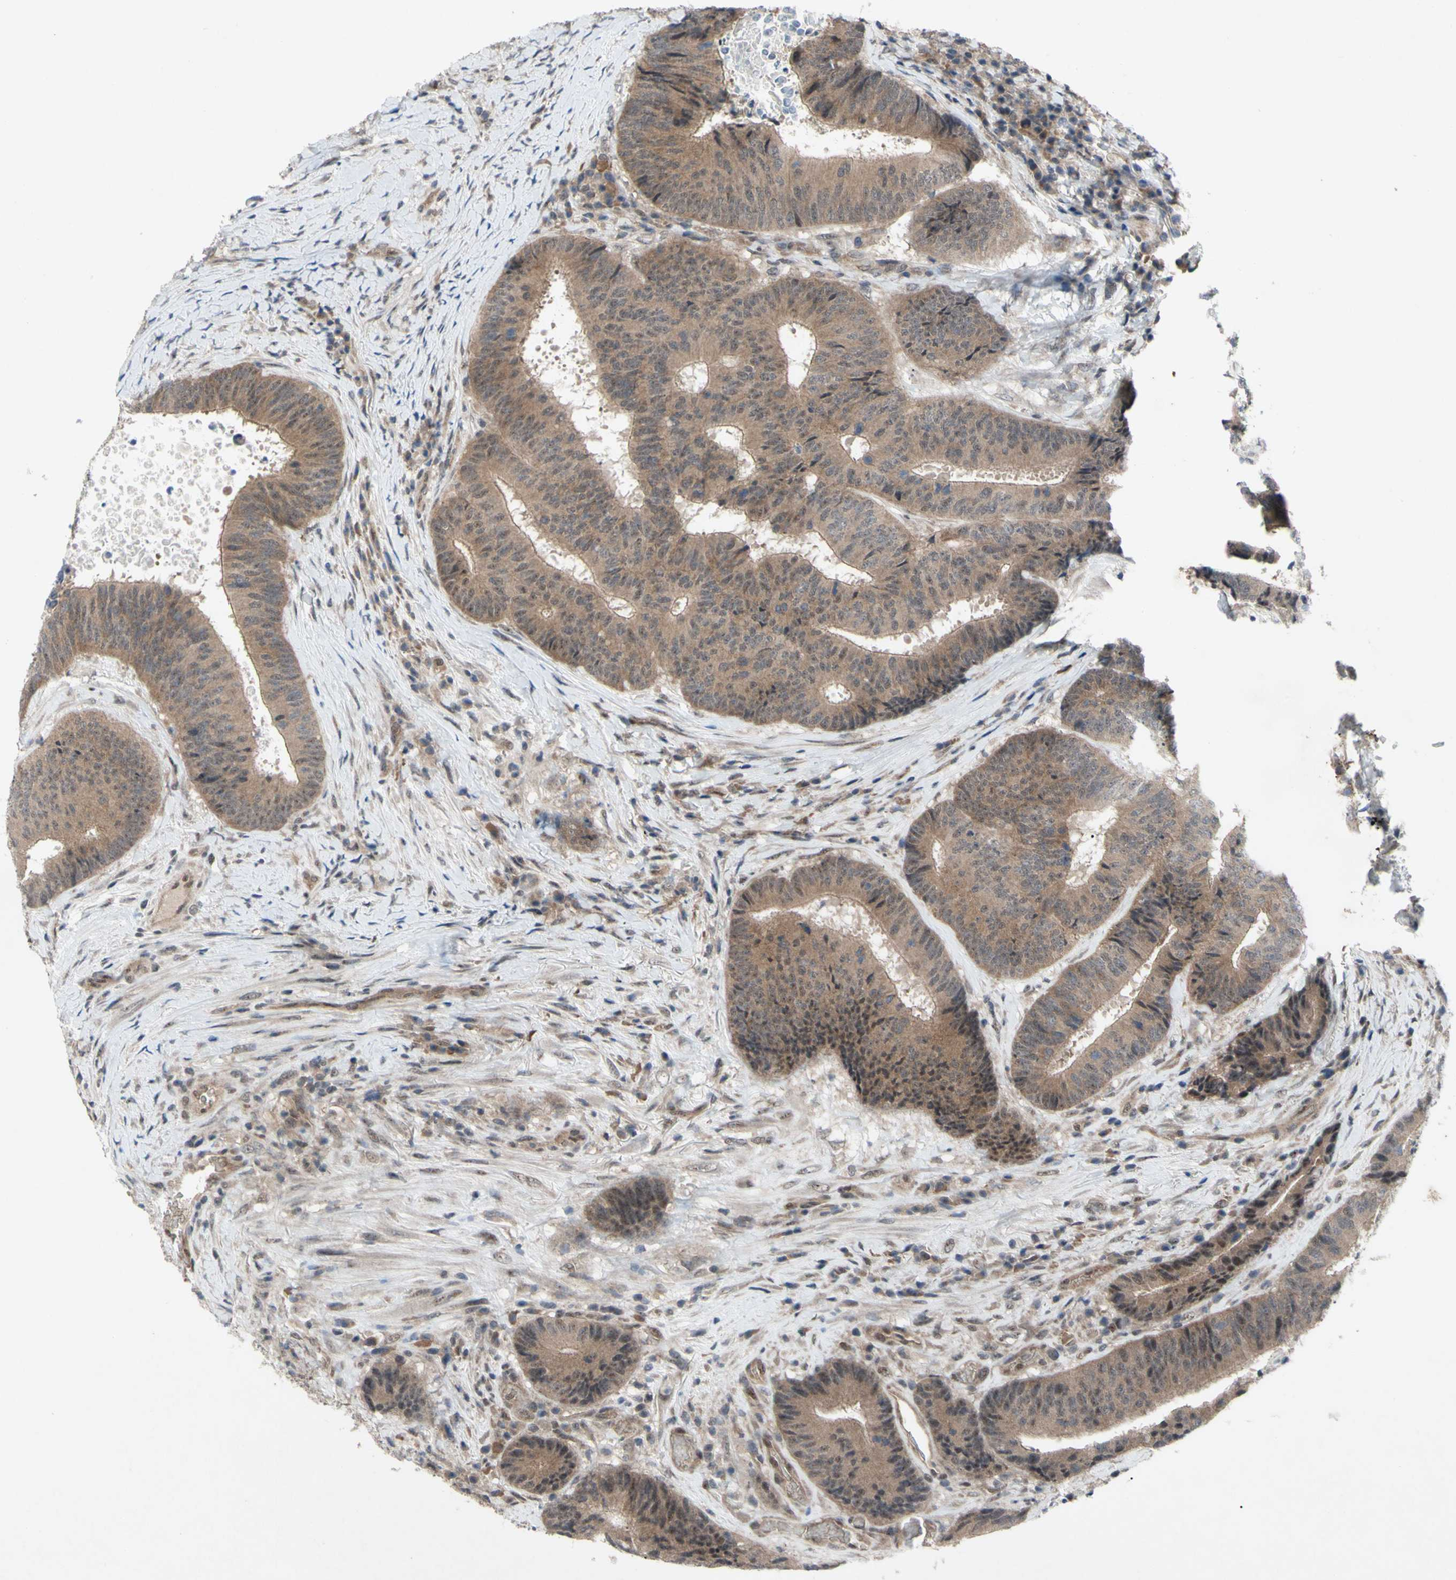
{"staining": {"intensity": "weak", "quantity": ">75%", "location": "cytoplasmic/membranous"}, "tissue": "colorectal cancer", "cell_type": "Tumor cells", "image_type": "cancer", "snomed": [{"axis": "morphology", "description": "Adenocarcinoma, NOS"}, {"axis": "topography", "description": "Rectum"}], "caption": "High-magnification brightfield microscopy of colorectal adenocarcinoma stained with DAB (3,3'-diaminobenzidine) (brown) and counterstained with hematoxylin (blue). tumor cells exhibit weak cytoplasmic/membranous expression is identified in approximately>75% of cells.", "gene": "TRDMT1", "patient": {"sex": "male", "age": 72}}